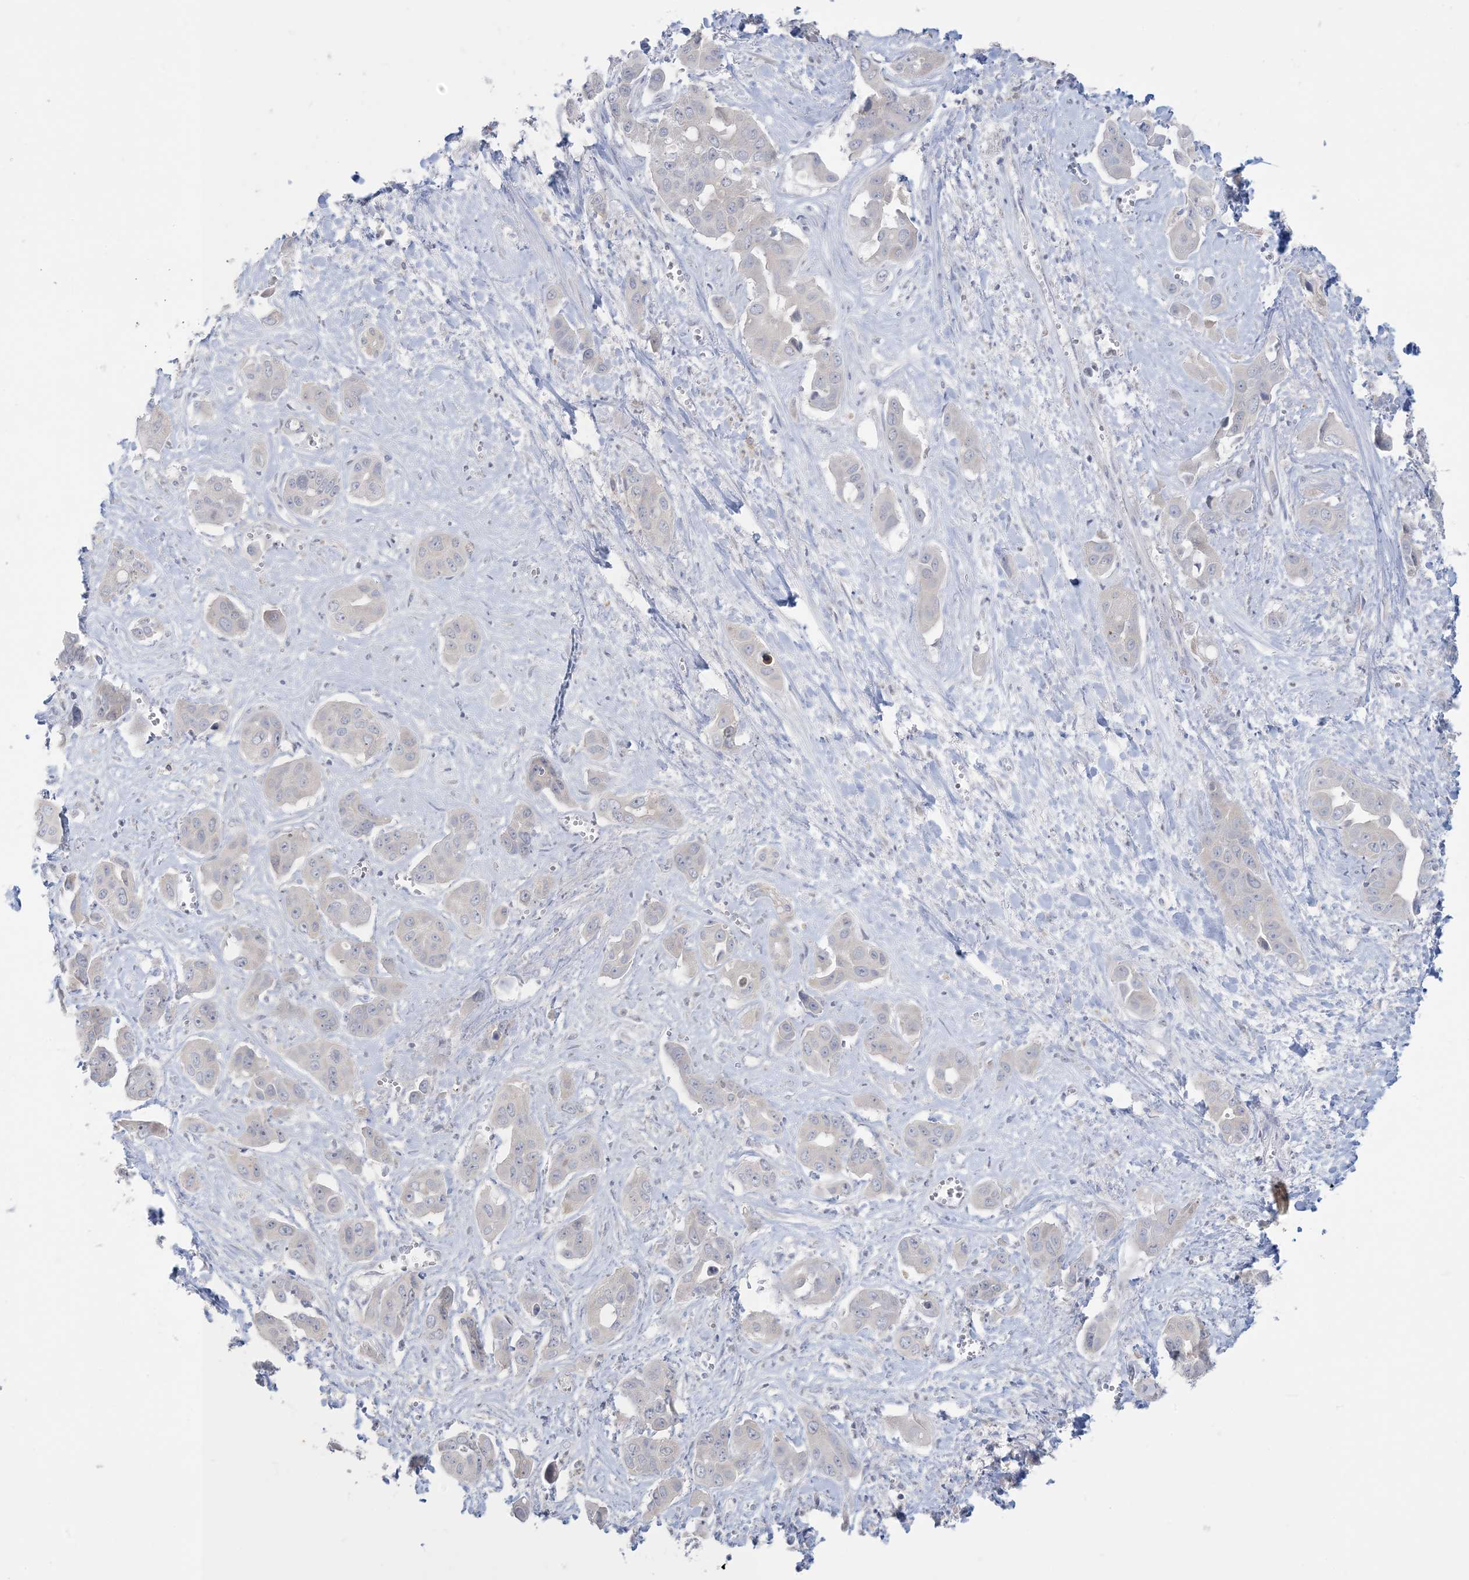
{"staining": {"intensity": "negative", "quantity": "none", "location": "none"}, "tissue": "liver cancer", "cell_type": "Tumor cells", "image_type": "cancer", "snomed": [{"axis": "morphology", "description": "Cholangiocarcinoma"}, {"axis": "topography", "description": "Liver"}], "caption": "The micrograph shows no significant positivity in tumor cells of liver cancer.", "gene": "KIF3A", "patient": {"sex": "female", "age": 52}}